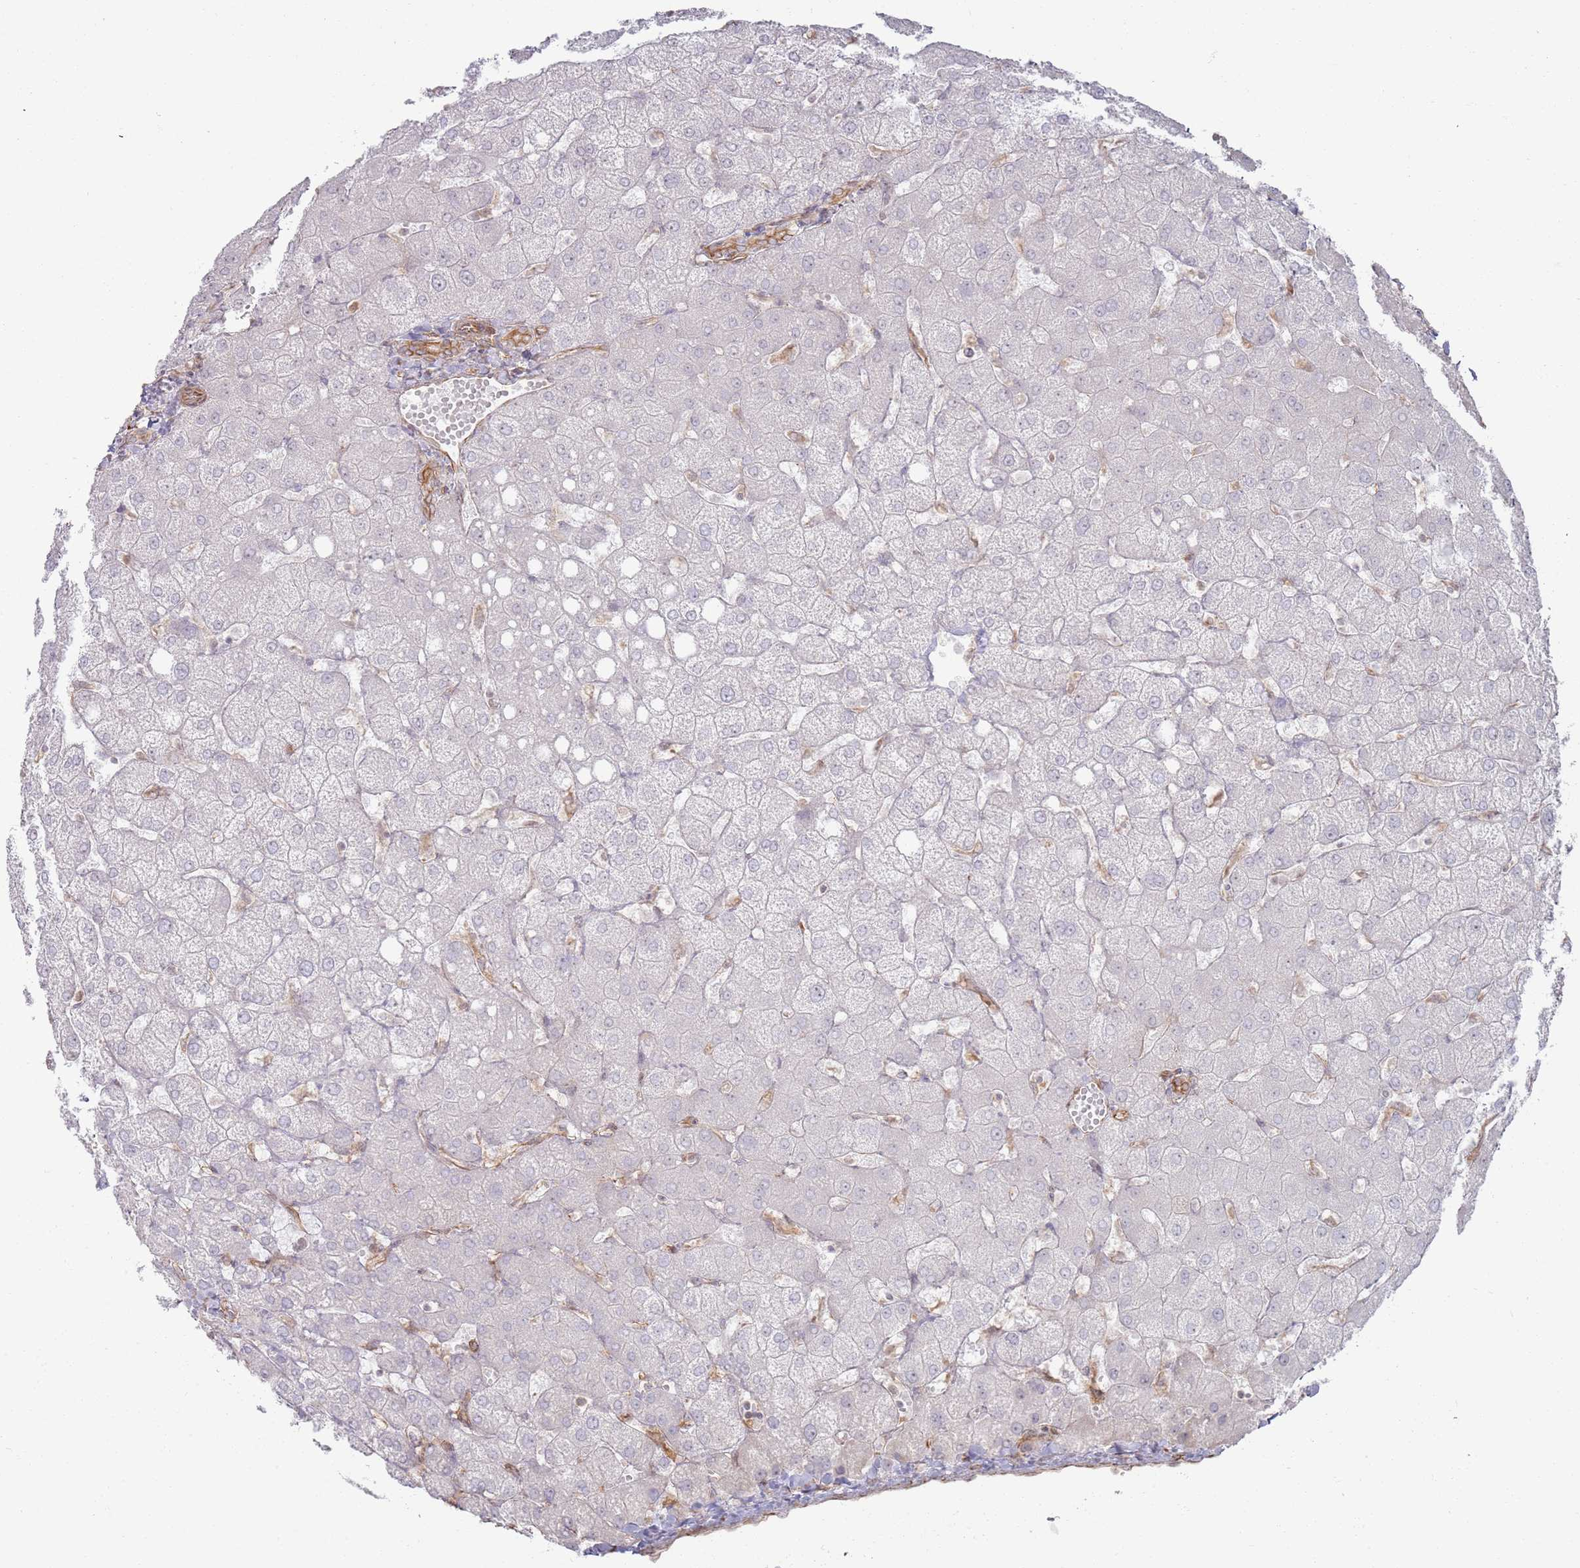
{"staining": {"intensity": "negative", "quantity": "none", "location": "none"}, "tissue": "liver", "cell_type": "Cholangiocytes", "image_type": "normal", "snomed": [{"axis": "morphology", "description": "Normal tissue, NOS"}, {"axis": "topography", "description": "Liver"}], "caption": "A photomicrograph of human liver is negative for staining in cholangiocytes. Brightfield microscopy of immunohistochemistry (IHC) stained with DAB (3,3'-diaminobenzidine) (brown) and hematoxylin (blue), captured at high magnification.", "gene": "PHF21A", "patient": {"sex": "female", "age": 54}}